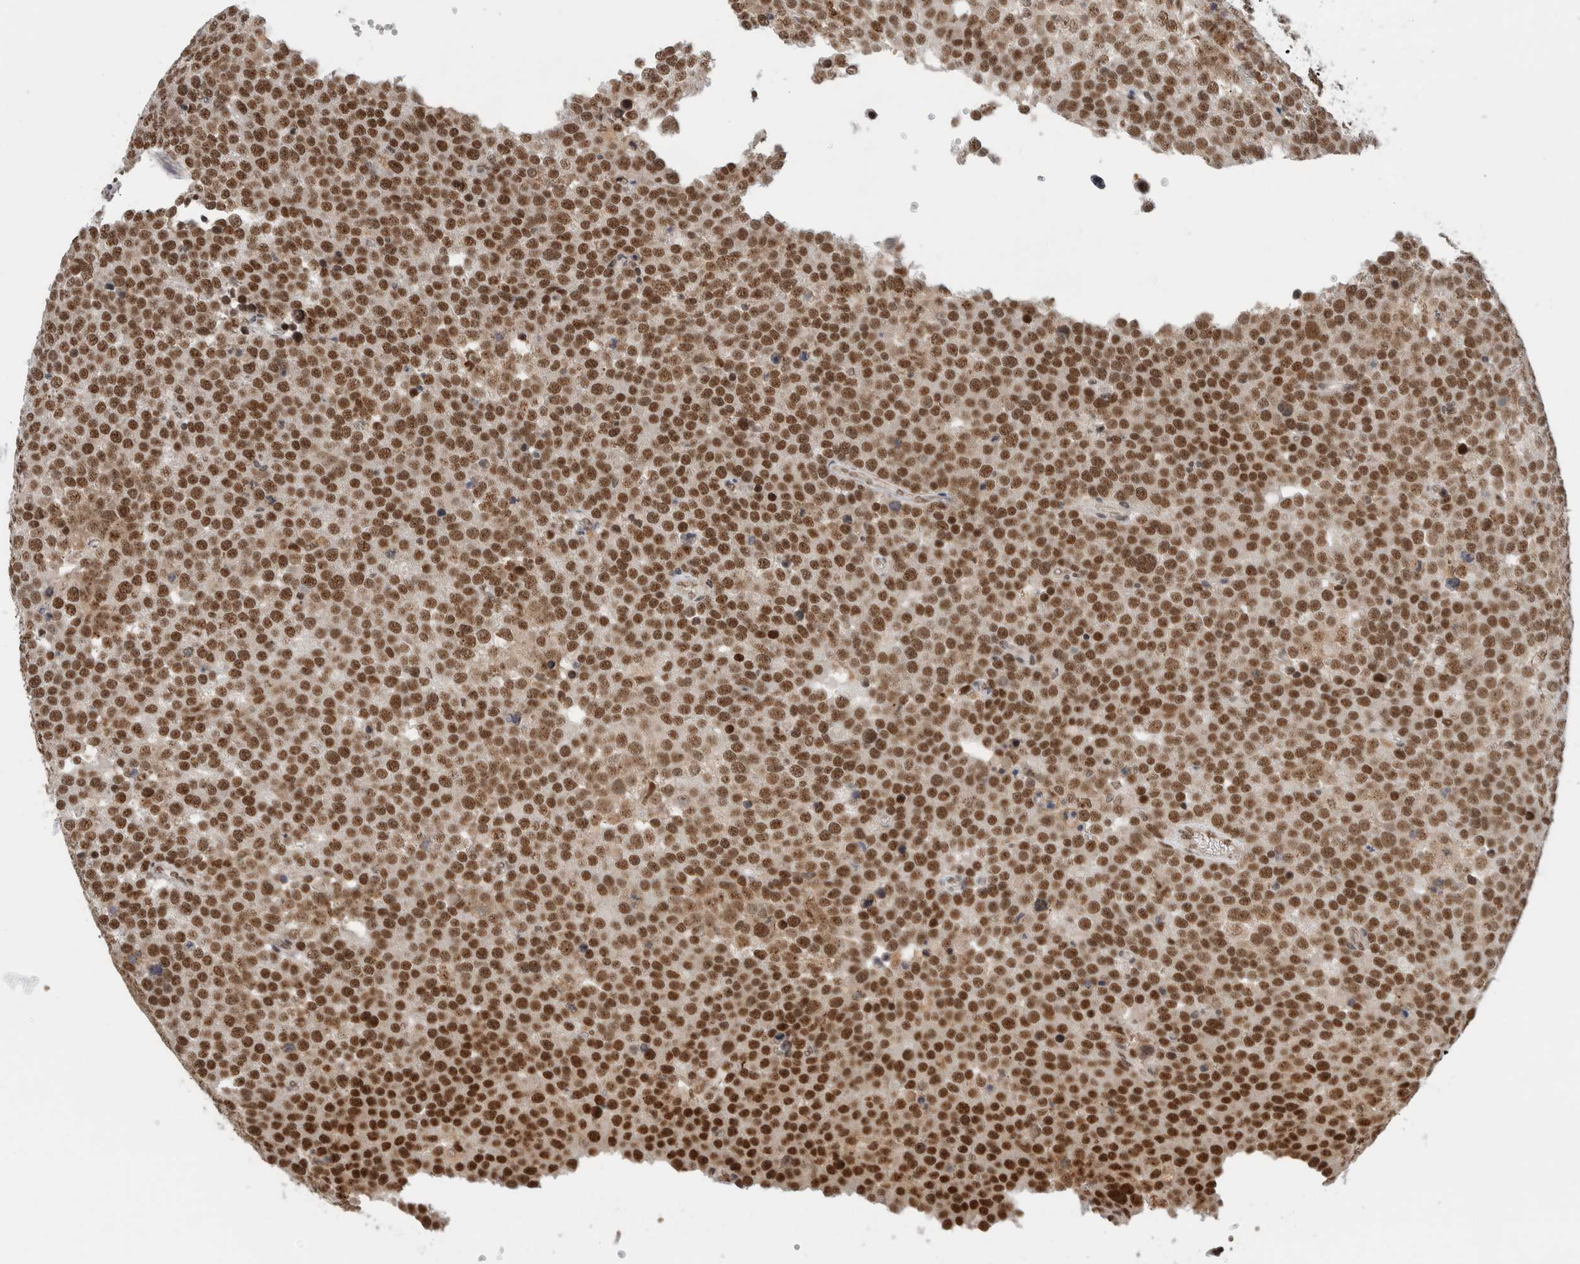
{"staining": {"intensity": "strong", "quantity": ">75%", "location": "nuclear"}, "tissue": "testis cancer", "cell_type": "Tumor cells", "image_type": "cancer", "snomed": [{"axis": "morphology", "description": "Seminoma, NOS"}, {"axis": "topography", "description": "Testis"}], "caption": "The image demonstrates immunohistochemical staining of seminoma (testis). There is strong nuclear expression is identified in approximately >75% of tumor cells.", "gene": "NCAPG2", "patient": {"sex": "male", "age": 71}}